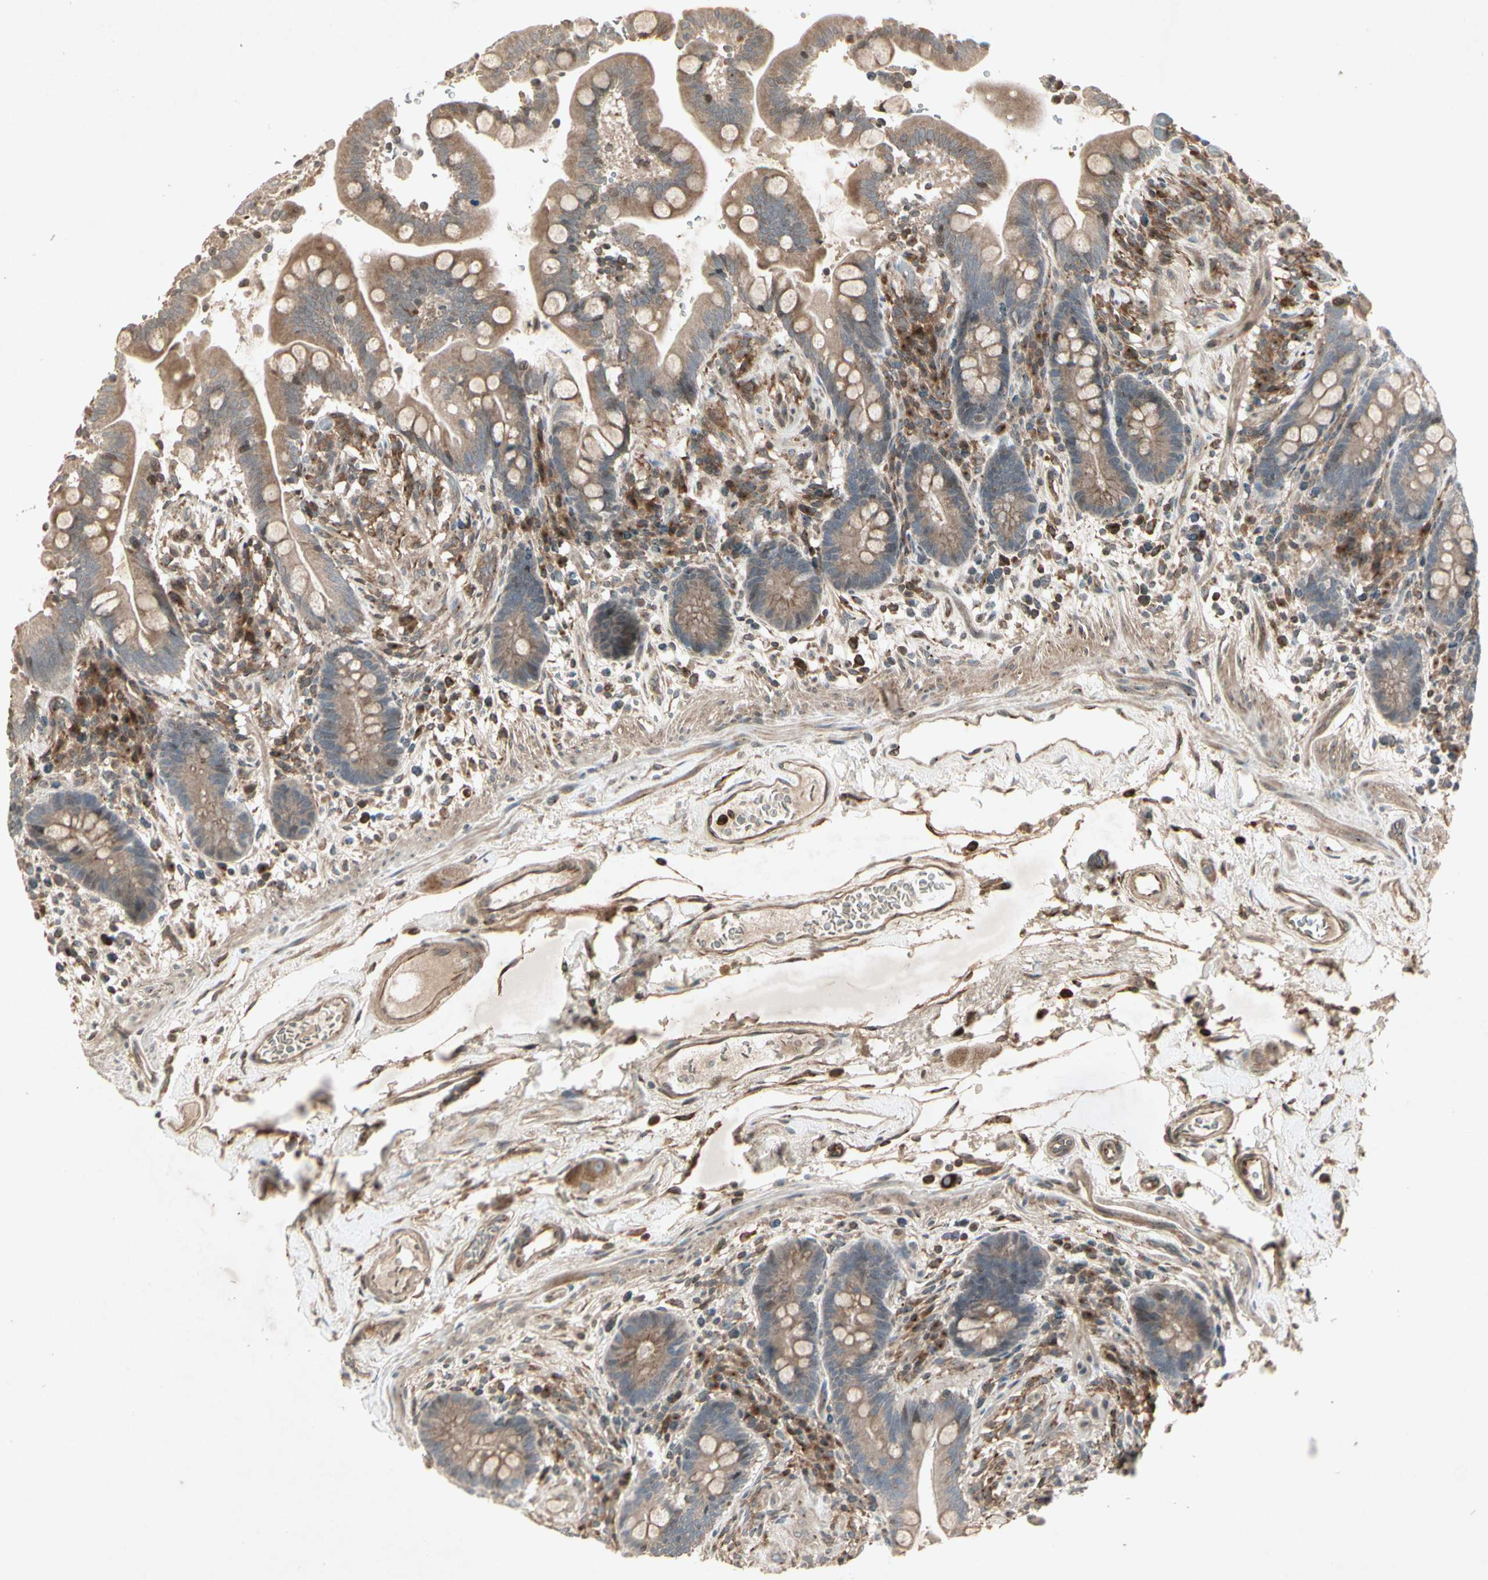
{"staining": {"intensity": "moderate", "quantity": ">75%", "location": "cytoplasmic/membranous"}, "tissue": "colon", "cell_type": "Endothelial cells", "image_type": "normal", "snomed": [{"axis": "morphology", "description": "Normal tissue, NOS"}, {"axis": "topography", "description": "Colon"}], "caption": "Moderate cytoplasmic/membranous protein expression is seen in about >75% of endothelial cells in colon.", "gene": "TEK", "patient": {"sex": "male", "age": 73}}